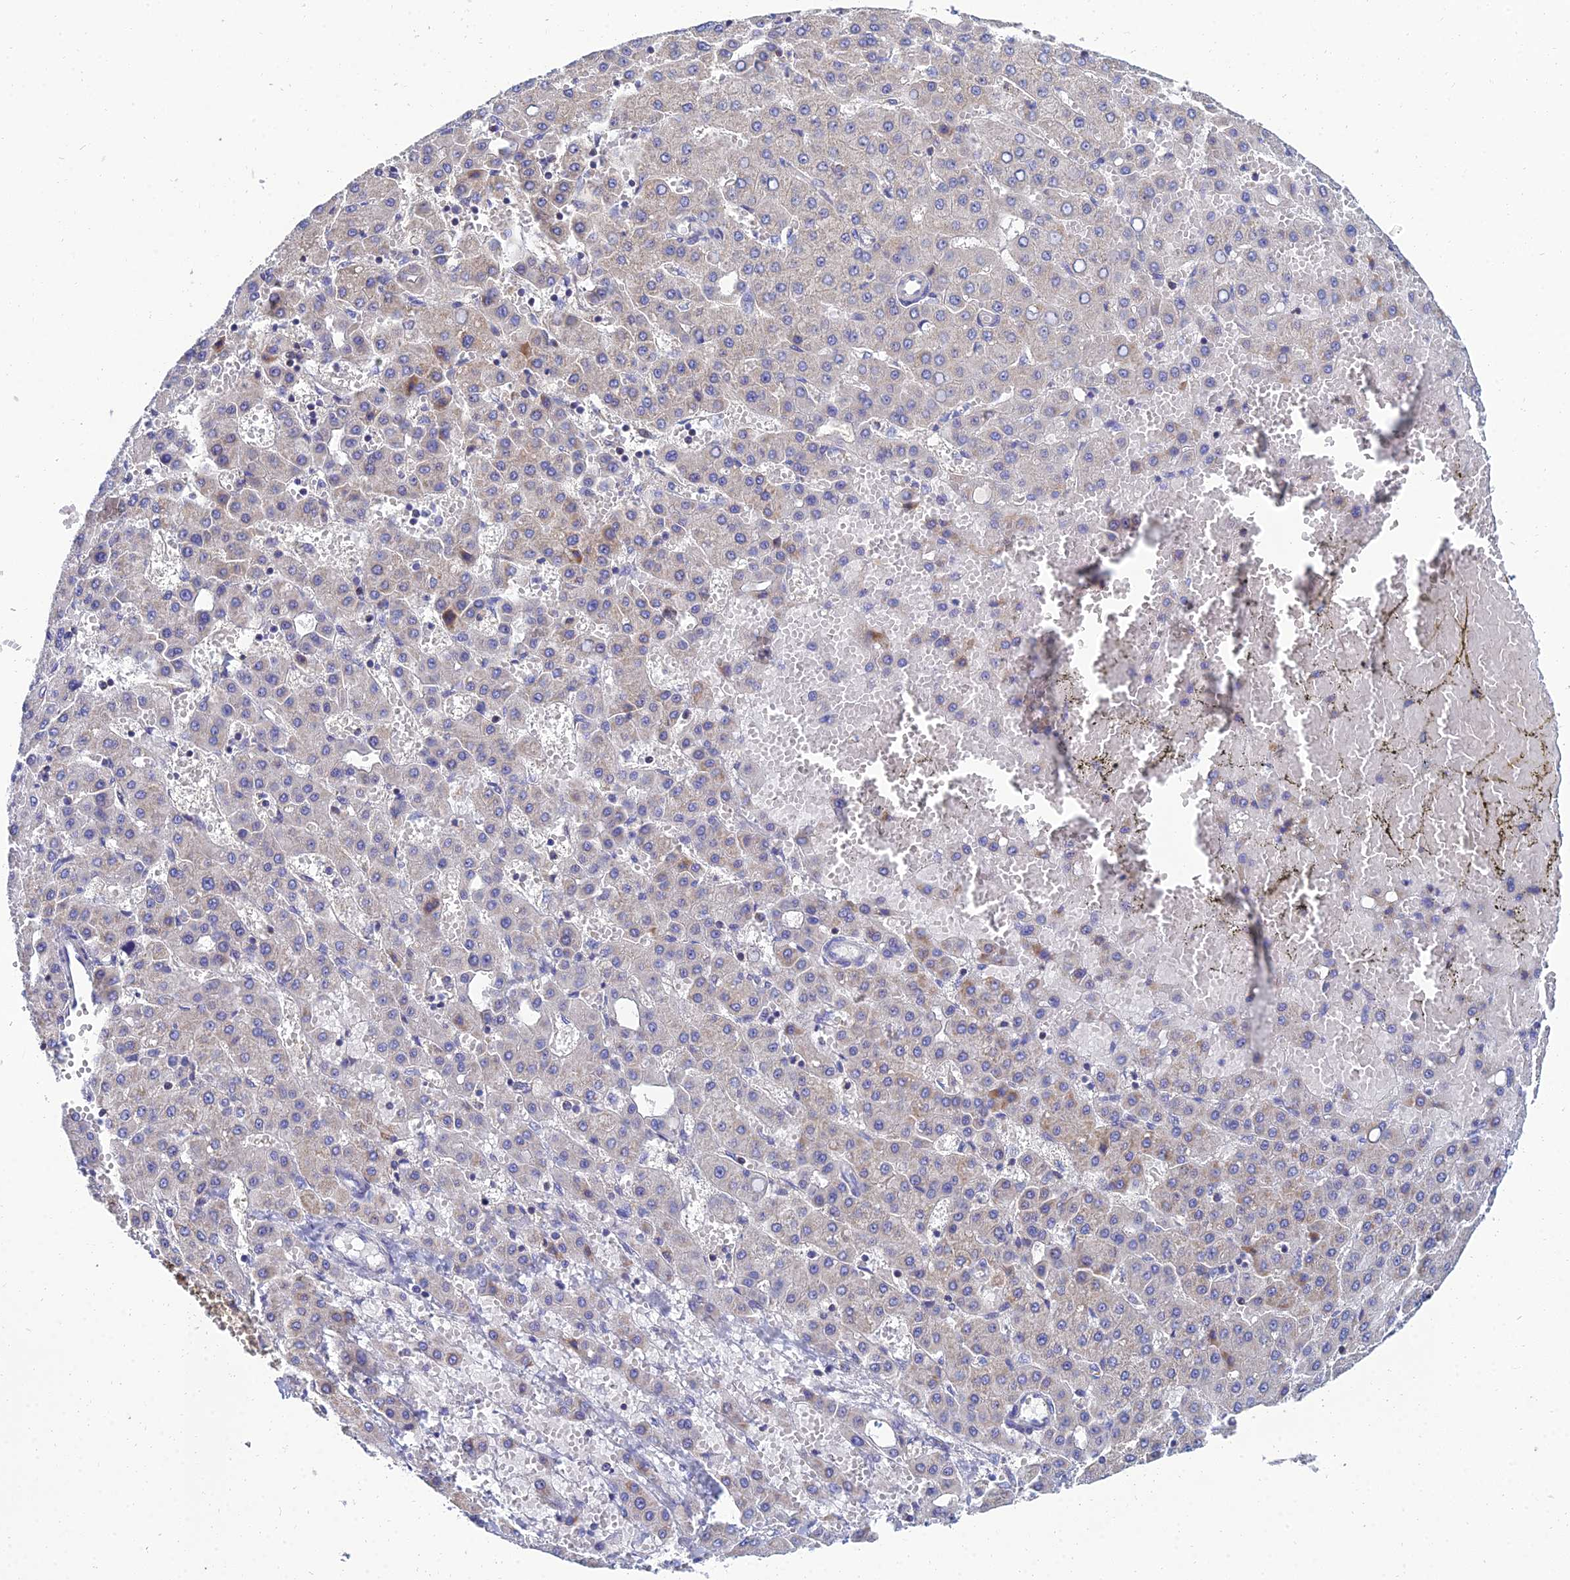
{"staining": {"intensity": "weak", "quantity": "<25%", "location": "cytoplasmic/membranous"}, "tissue": "liver cancer", "cell_type": "Tumor cells", "image_type": "cancer", "snomed": [{"axis": "morphology", "description": "Carcinoma, Hepatocellular, NOS"}, {"axis": "topography", "description": "Liver"}], "caption": "An image of liver hepatocellular carcinoma stained for a protein reveals no brown staining in tumor cells.", "gene": "NPY", "patient": {"sex": "male", "age": 47}}